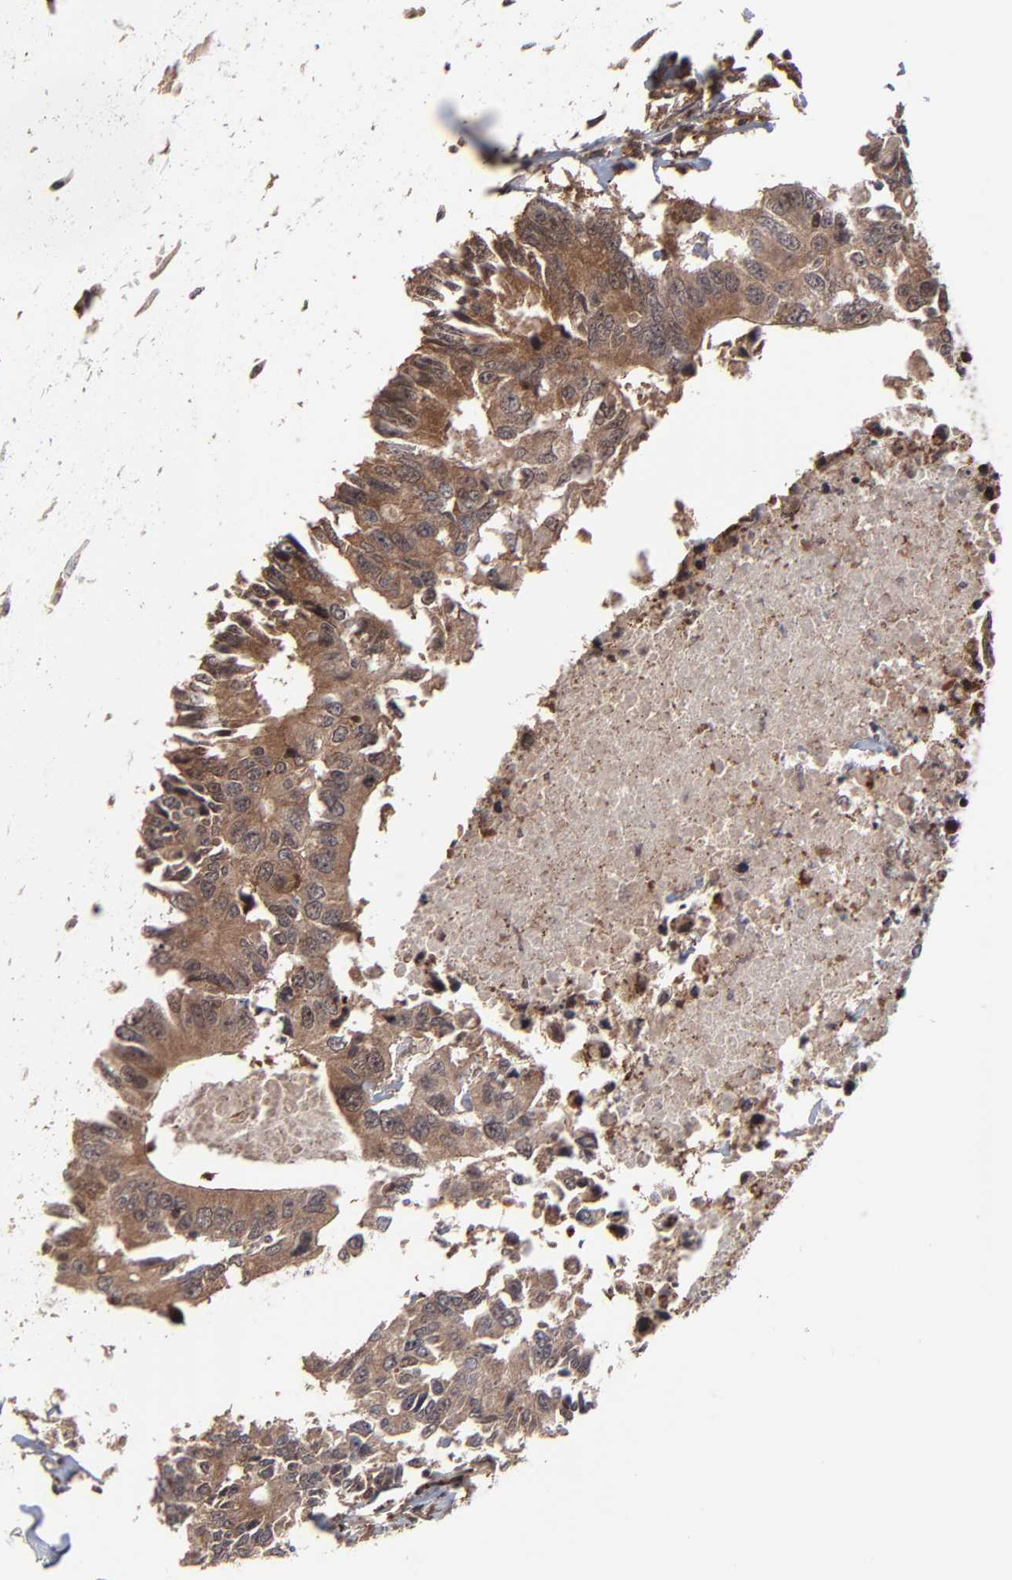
{"staining": {"intensity": "moderate", "quantity": ">75%", "location": "cytoplasmic/membranous"}, "tissue": "colorectal cancer", "cell_type": "Tumor cells", "image_type": "cancer", "snomed": [{"axis": "morphology", "description": "Adenocarcinoma, NOS"}, {"axis": "topography", "description": "Colon"}], "caption": "Protein expression by IHC exhibits moderate cytoplasmic/membranous positivity in approximately >75% of tumor cells in colorectal adenocarcinoma.", "gene": "UBE2L6", "patient": {"sex": "male", "age": 71}}